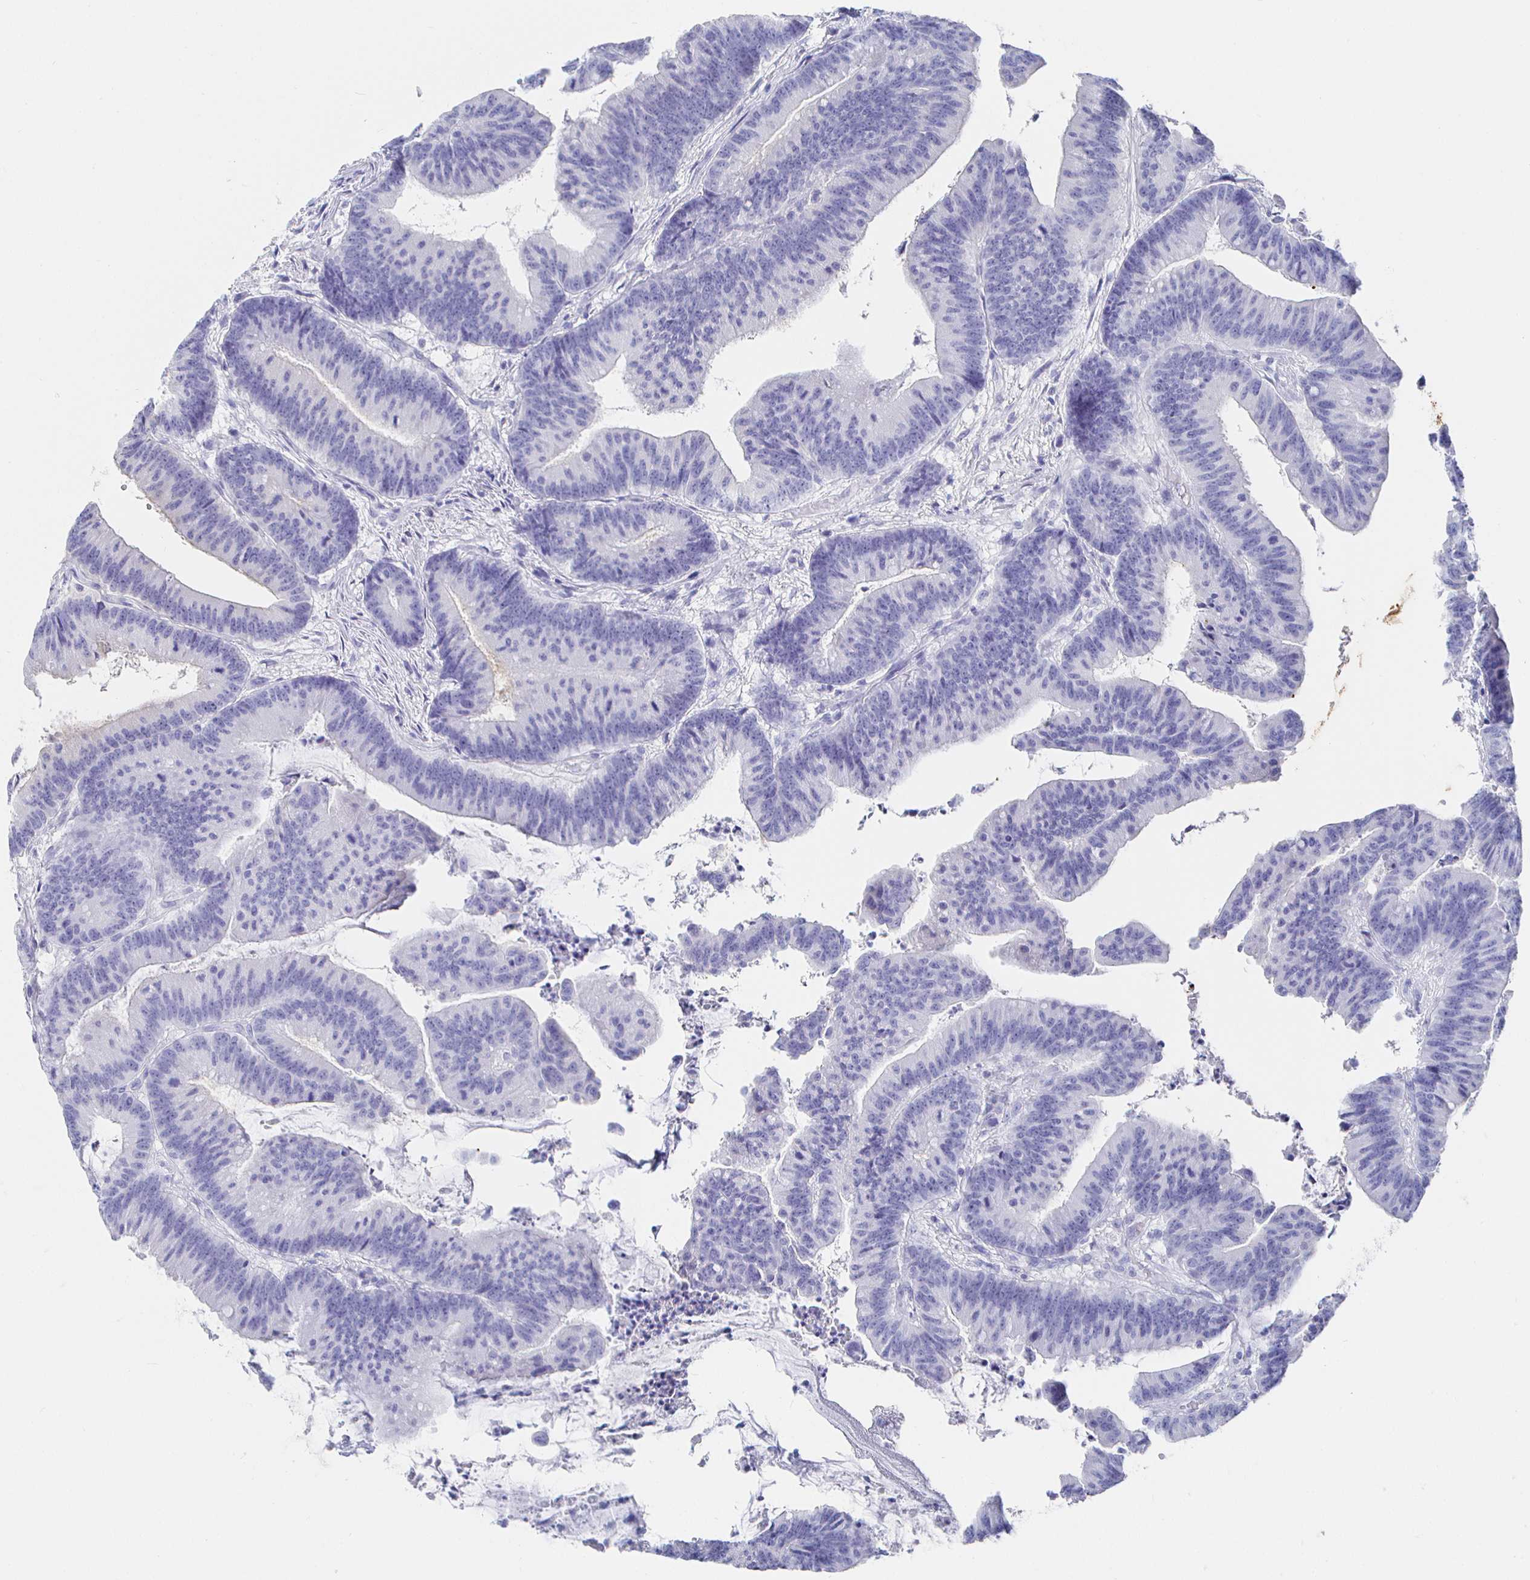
{"staining": {"intensity": "negative", "quantity": "none", "location": "none"}, "tissue": "colorectal cancer", "cell_type": "Tumor cells", "image_type": "cancer", "snomed": [{"axis": "morphology", "description": "Adenocarcinoma, NOS"}, {"axis": "topography", "description": "Colon"}], "caption": "A histopathology image of adenocarcinoma (colorectal) stained for a protein shows no brown staining in tumor cells.", "gene": "CLCA1", "patient": {"sex": "female", "age": 78}}